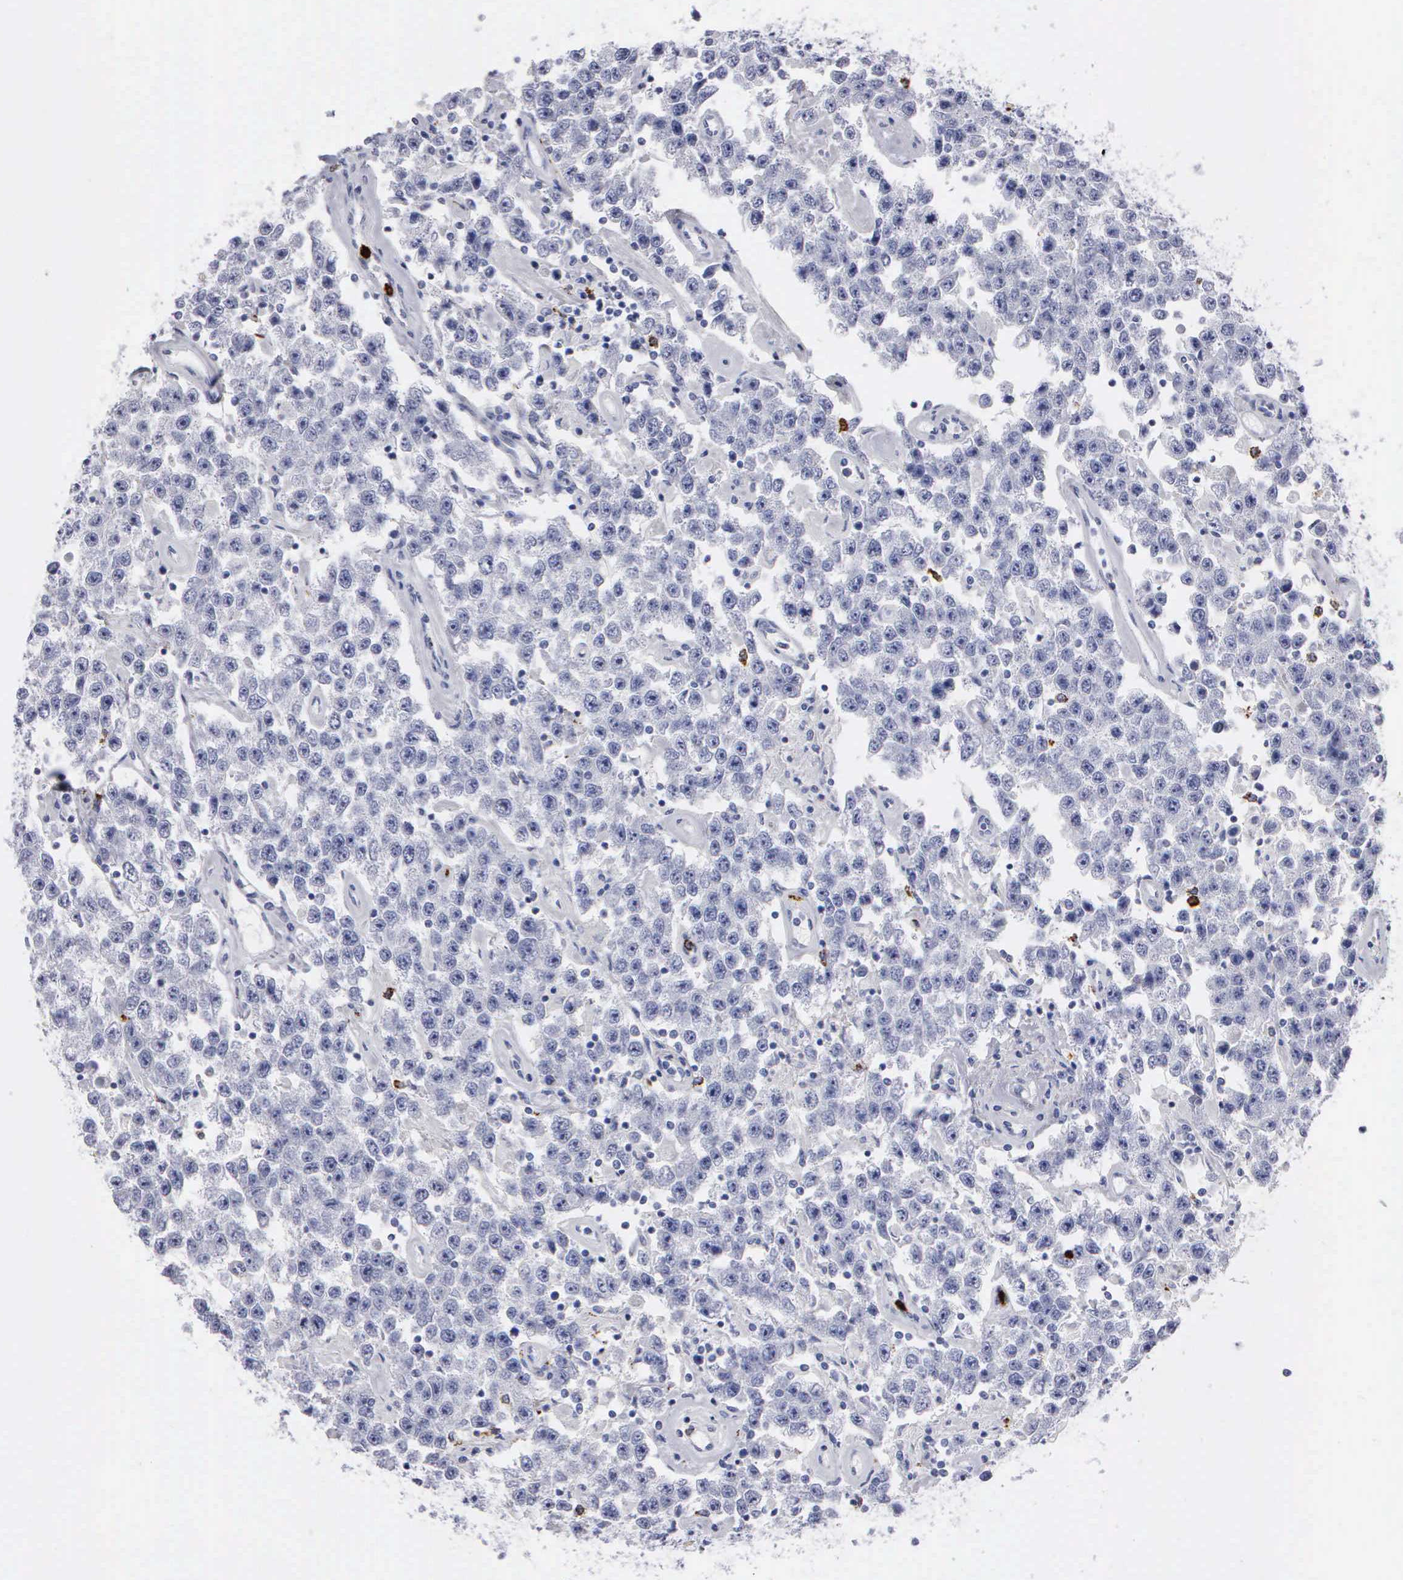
{"staining": {"intensity": "negative", "quantity": "none", "location": "none"}, "tissue": "testis cancer", "cell_type": "Tumor cells", "image_type": "cancer", "snomed": [{"axis": "morphology", "description": "Seminoma, NOS"}, {"axis": "topography", "description": "Testis"}], "caption": "Testis seminoma stained for a protein using immunohistochemistry demonstrates no expression tumor cells.", "gene": "CTSG", "patient": {"sex": "male", "age": 52}}